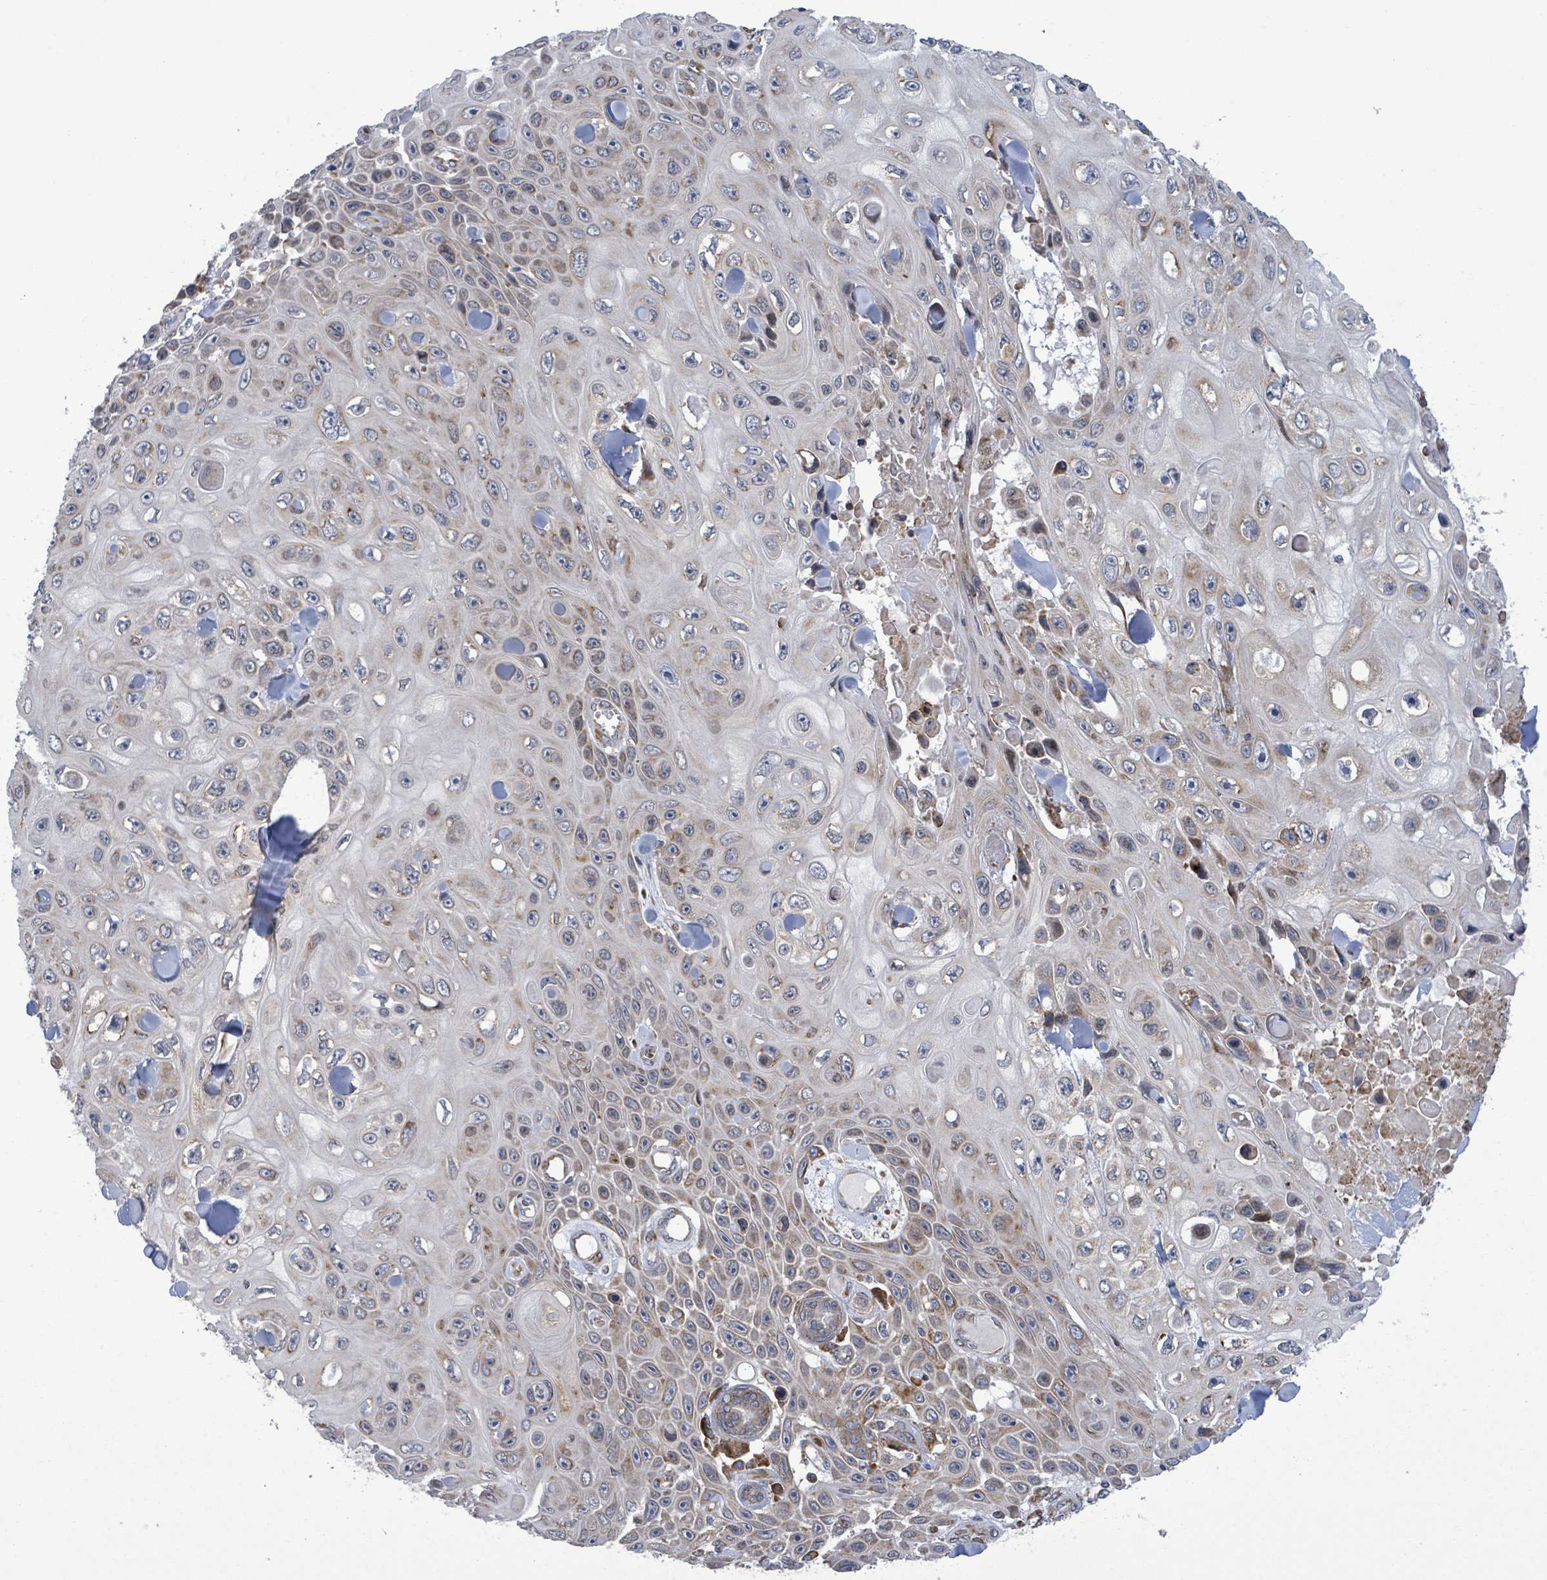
{"staining": {"intensity": "weak", "quantity": "25%-75%", "location": "cytoplasmic/membranous"}, "tissue": "skin cancer", "cell_type": "Tumor cells", "image_type": "cancer", "snomed": [{"axis": "morphology", "description": "Squamous cell carcinoma, NOS"}, {"axis": "topography", "description": "Skin"}], "caption": "Approximately 25%-75% of tumor cells in human squamous cell carcinoma (skin) show weak cytoplasmic/membranous protein staining as visualized by brown immunohistochemical staining.", "gene": "NOMO1", "patient": {"sex": "male", "age": 82}}